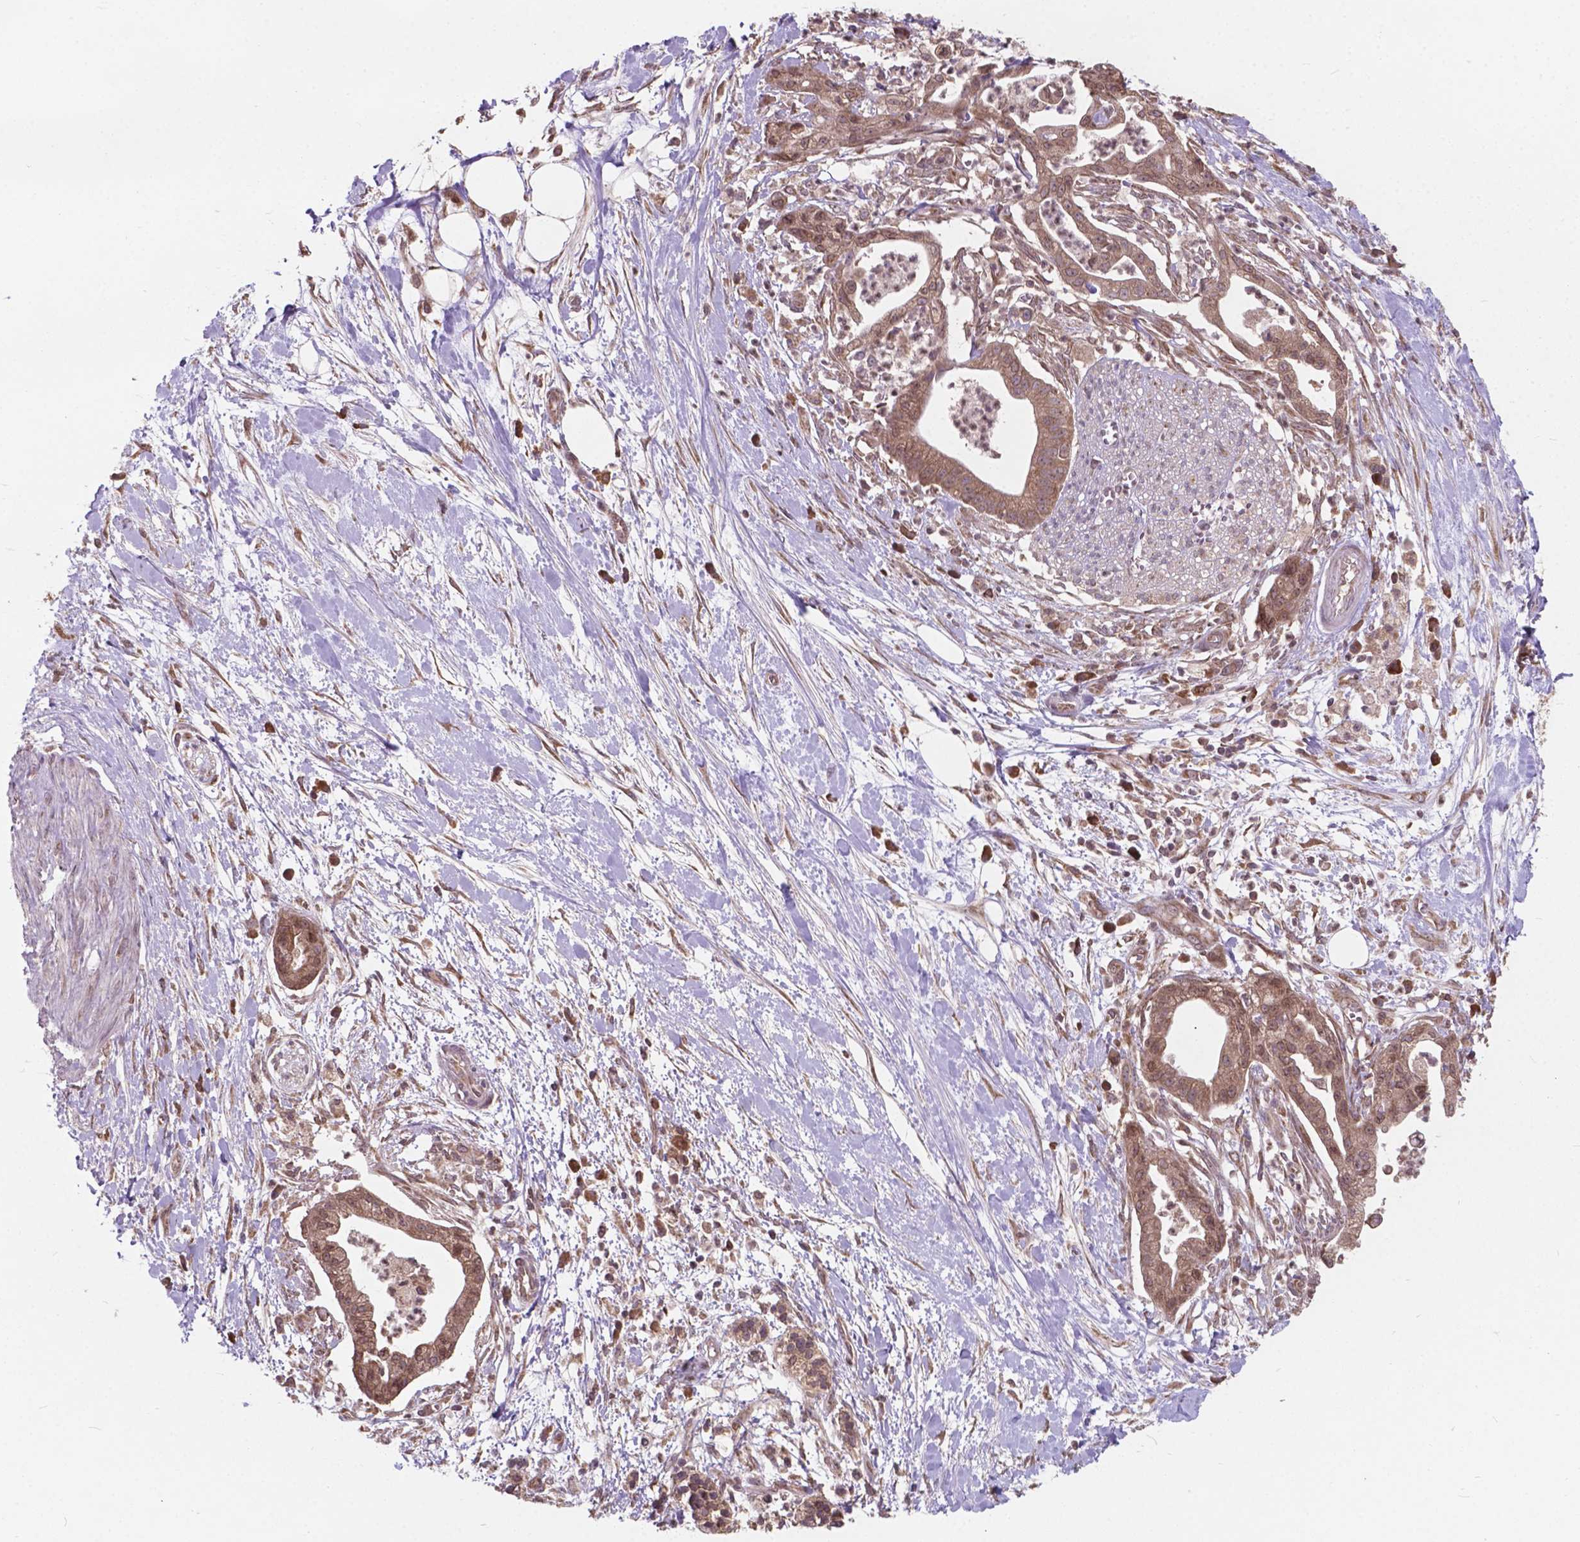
{"staining": {"intensity": "moderate", "quantity": ">75%", "location": "cytoplasmic/membranous,nuclear"}, "tissue": "pancreatic cancer", "cell_type": "Tumor cells", "image_type": "cancer", "snomed": [{"axis": "morphology", "description": "Normal tissue, NOS"}, {"axis": "morphology", "description": "Adenocarcinoma, NOS"}, {"axis": "topography", "description": "Lymph node"}, {"axis": "topography", "description": "Pancreas"}], "caption": "The histopathology image demonstrates immunohistochemical staining of pancreatic adenocarcinoma. There is moderate cytoplasmic/membranous and nuclear expression is seen in about >75% of tumor cells. (Stains: DAB in brown, nuclei in blue, Microscopy: brightfield microscopy at high magnification).", "gene": "MRPL33", "patient": {"sex": "female", "age": 58}}